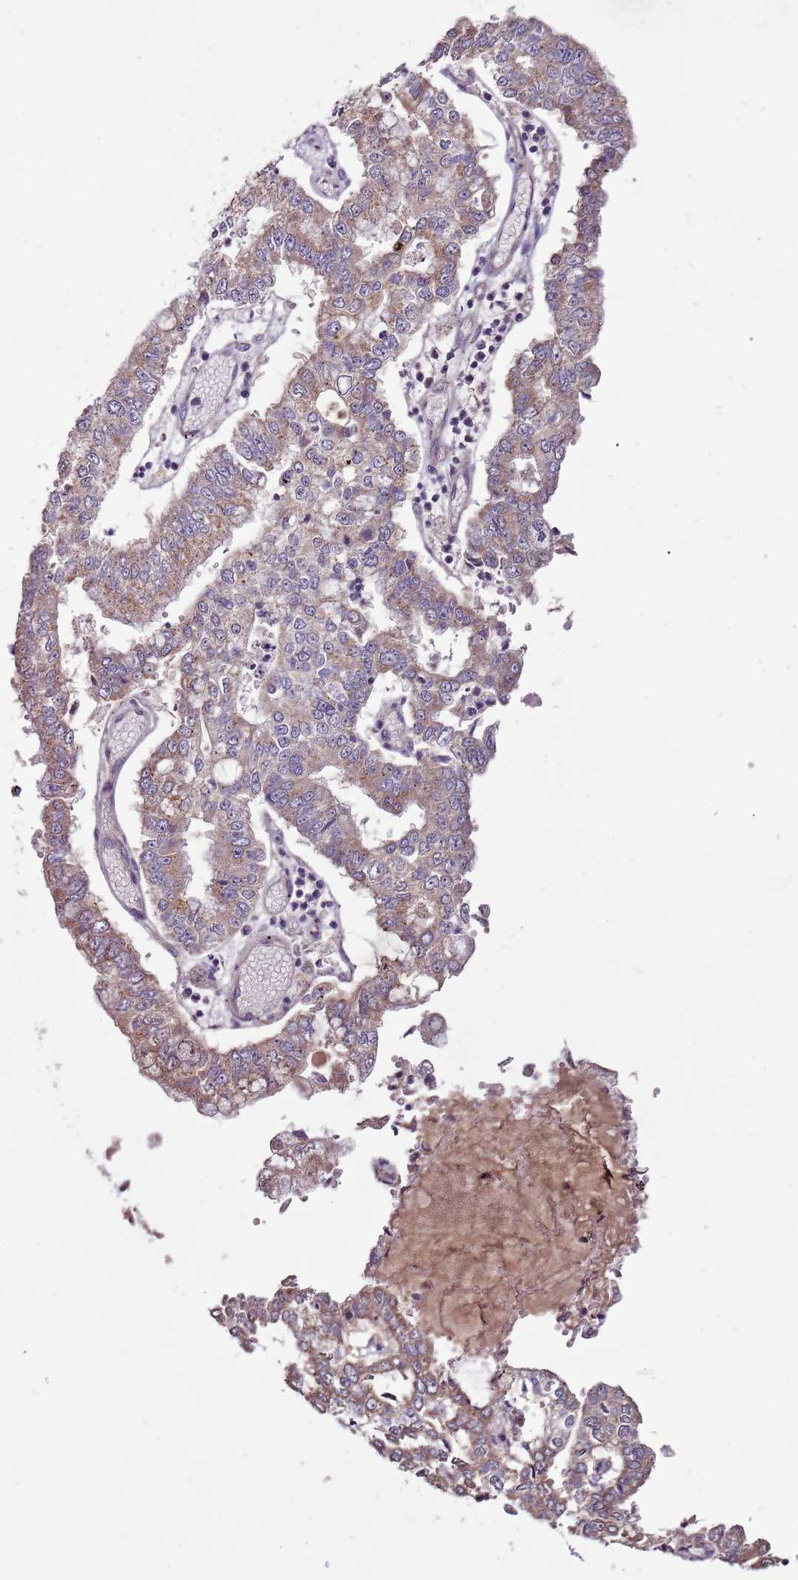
{"staining": {"intensity": "moderate", "quantity": ">75%", "location": "cytoplasmic/membranous"}, "tissue": "stomach cancer", "cell_type": "Tumor cells", "image_type": "cancer", "snomed": [{"axis": "morphology", "description": "Adenocarcinoma, NOS"}, {"axis": "topography", "description": "Stomach"}], "caption": "Immunohistochemical staining of stomach adenocarcinoma exhibits medium levels of moderate cytoplasmic/membranous expression in approximately >75% of tumor cells.", "gene": "FAM20A", "patient": {"sex": "male", "age": 76}}